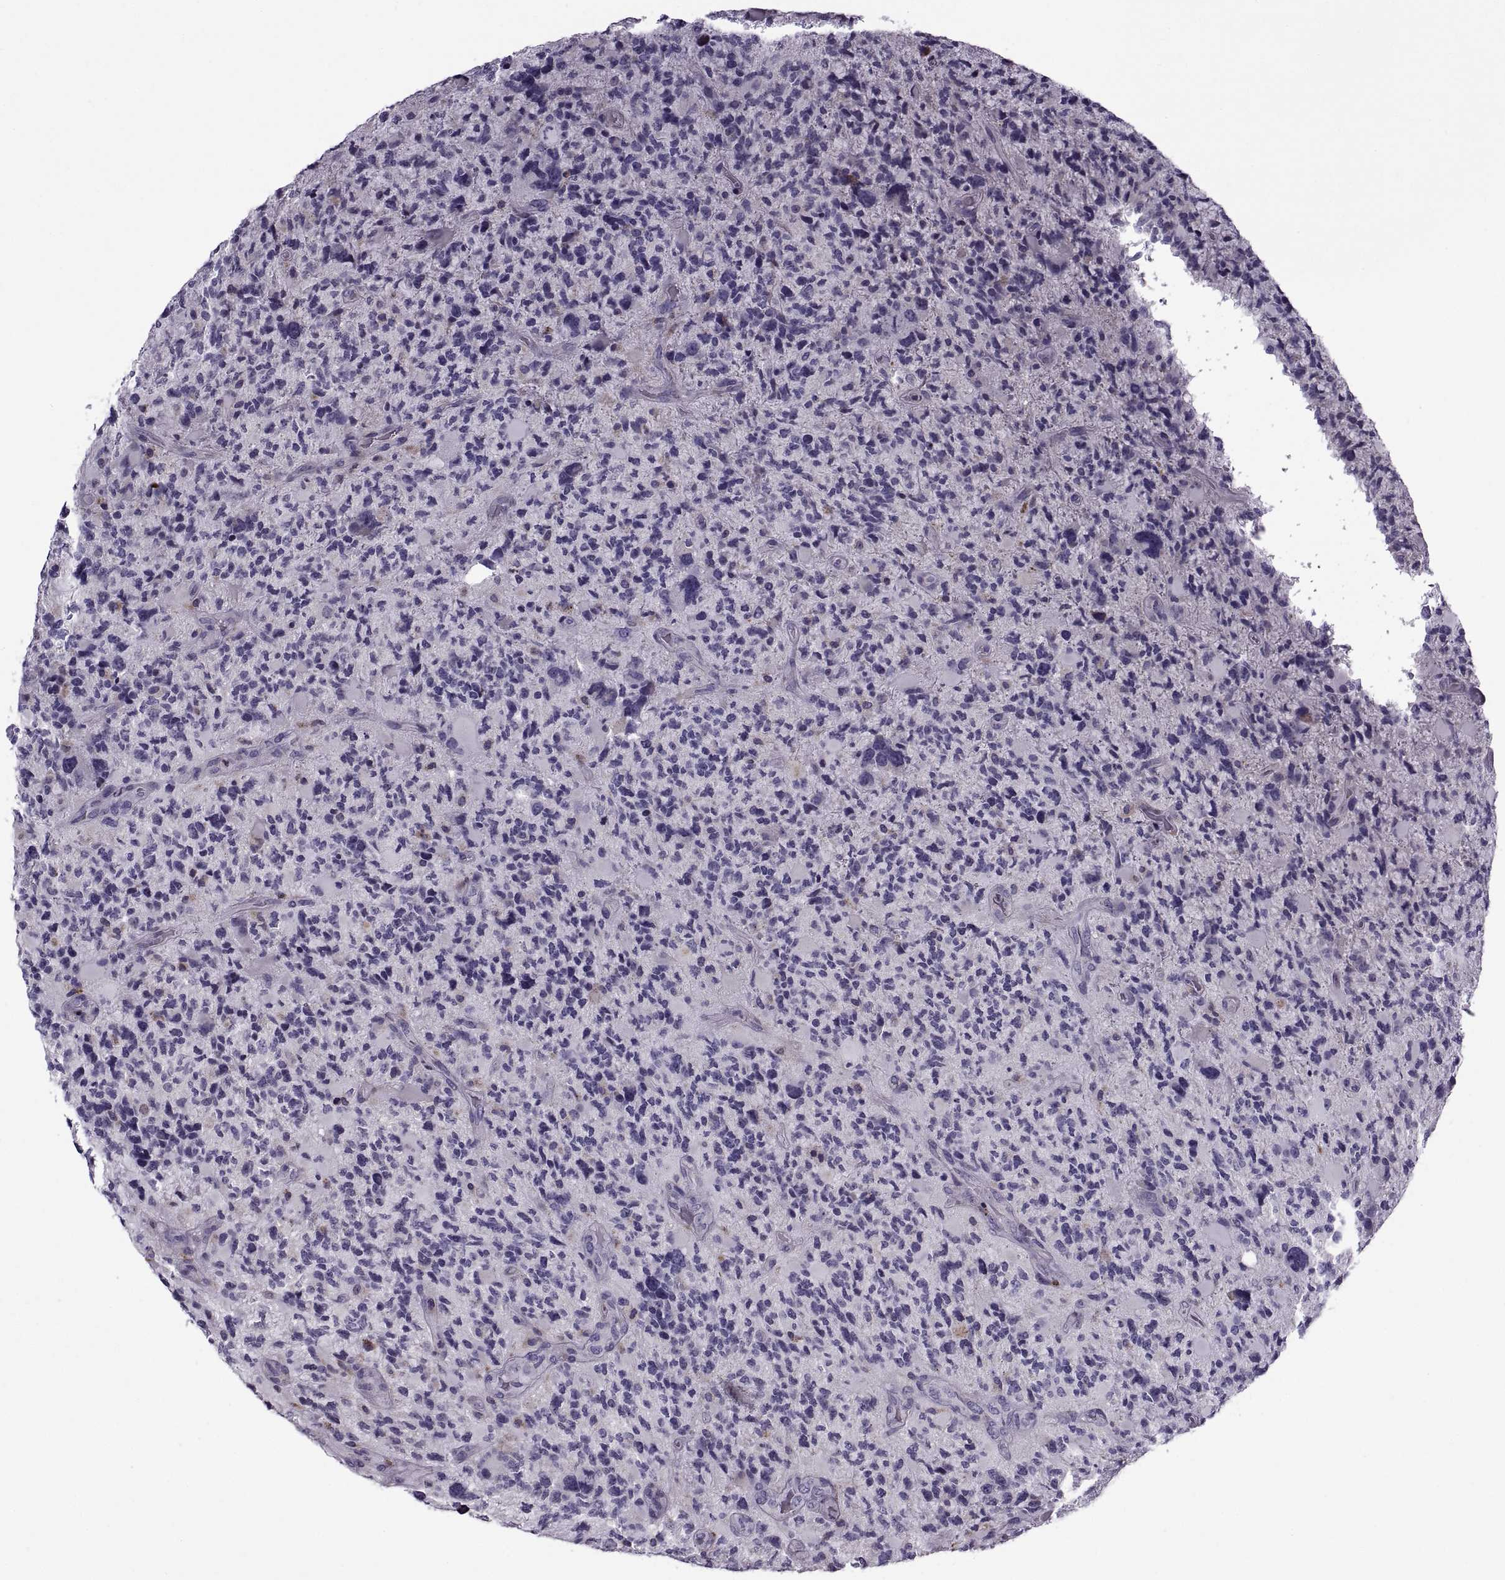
{"staining": {"intensity": "negative", "quantity": "none", "location": "none"}, "tissue": "glioma", "cell_type": "Tumor cells", "image_type": "cancer", "snomed": [{"axis": "morphology", "description": "Glioma, malignant, High grade"}, {"axis": "topography", "description": "Brain"}], "caption": "Glioma was stained to show a protein in brown. There is no significant expression in tumor cells.", "gene": "CALCR", "patient": {"sex": "female", "age": 71}}